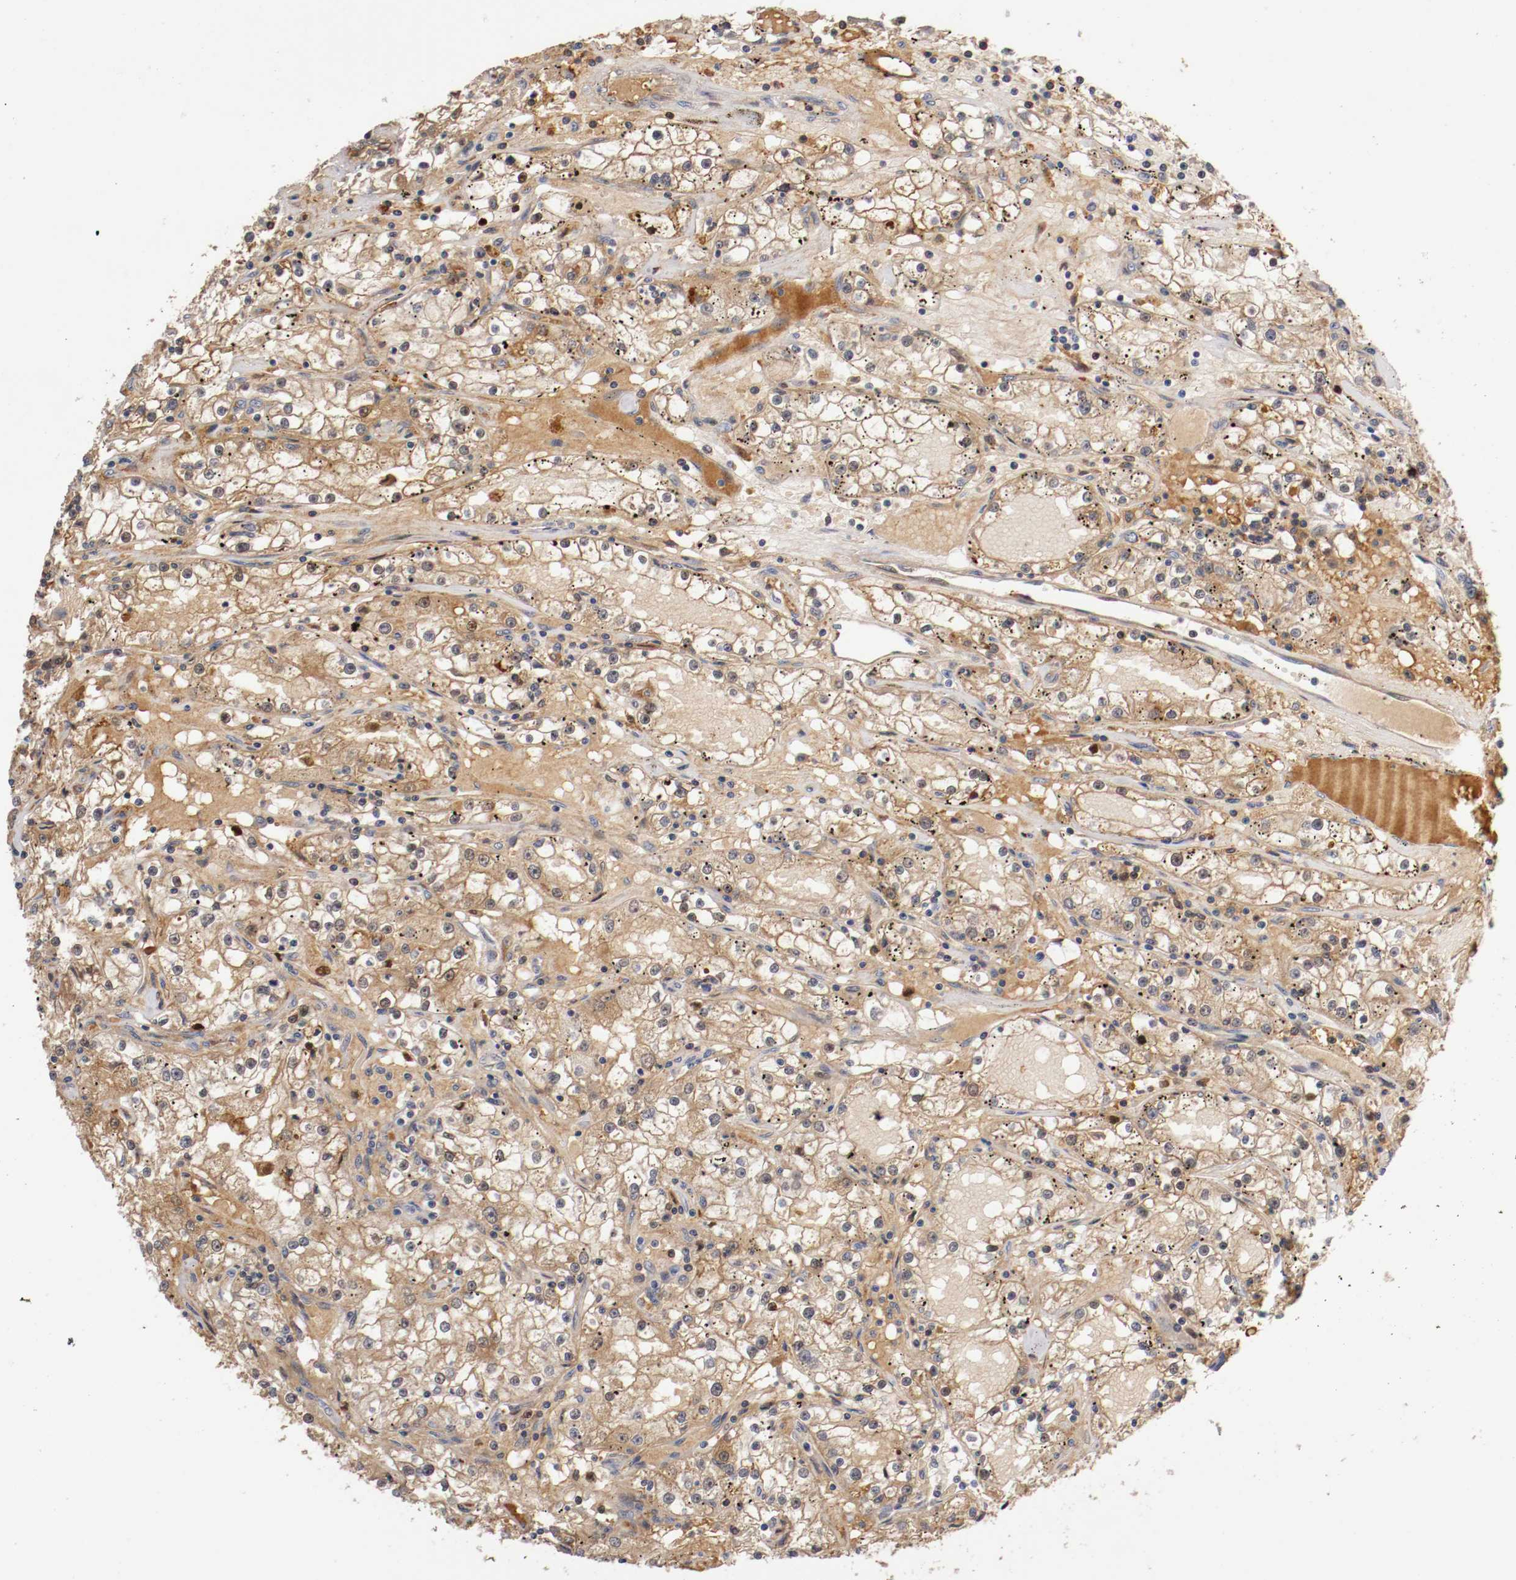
{"staining": {"intensity": "moderate", "quantity": "25%-75%", "location": "cytoplasmic/membranous,nuclear"}, "tissue": "renal cancer", "cell_type": "Tumor cells", "image_type": "cancer", "snomed": [{"axis": "morphology", "description": "Adenocarcinoma, NOS"}, {"axis": "topography", "description": "Kidney"}], "caption": "IHC of renal adenocarcinoma shows medium levels of moderate cytoplasmic/membranous and nuclear positivity in approximately 25%-75% of tumor cells.", "gene": "TNFRSF1B", "patient": {"sex": "male", "age": 56}}